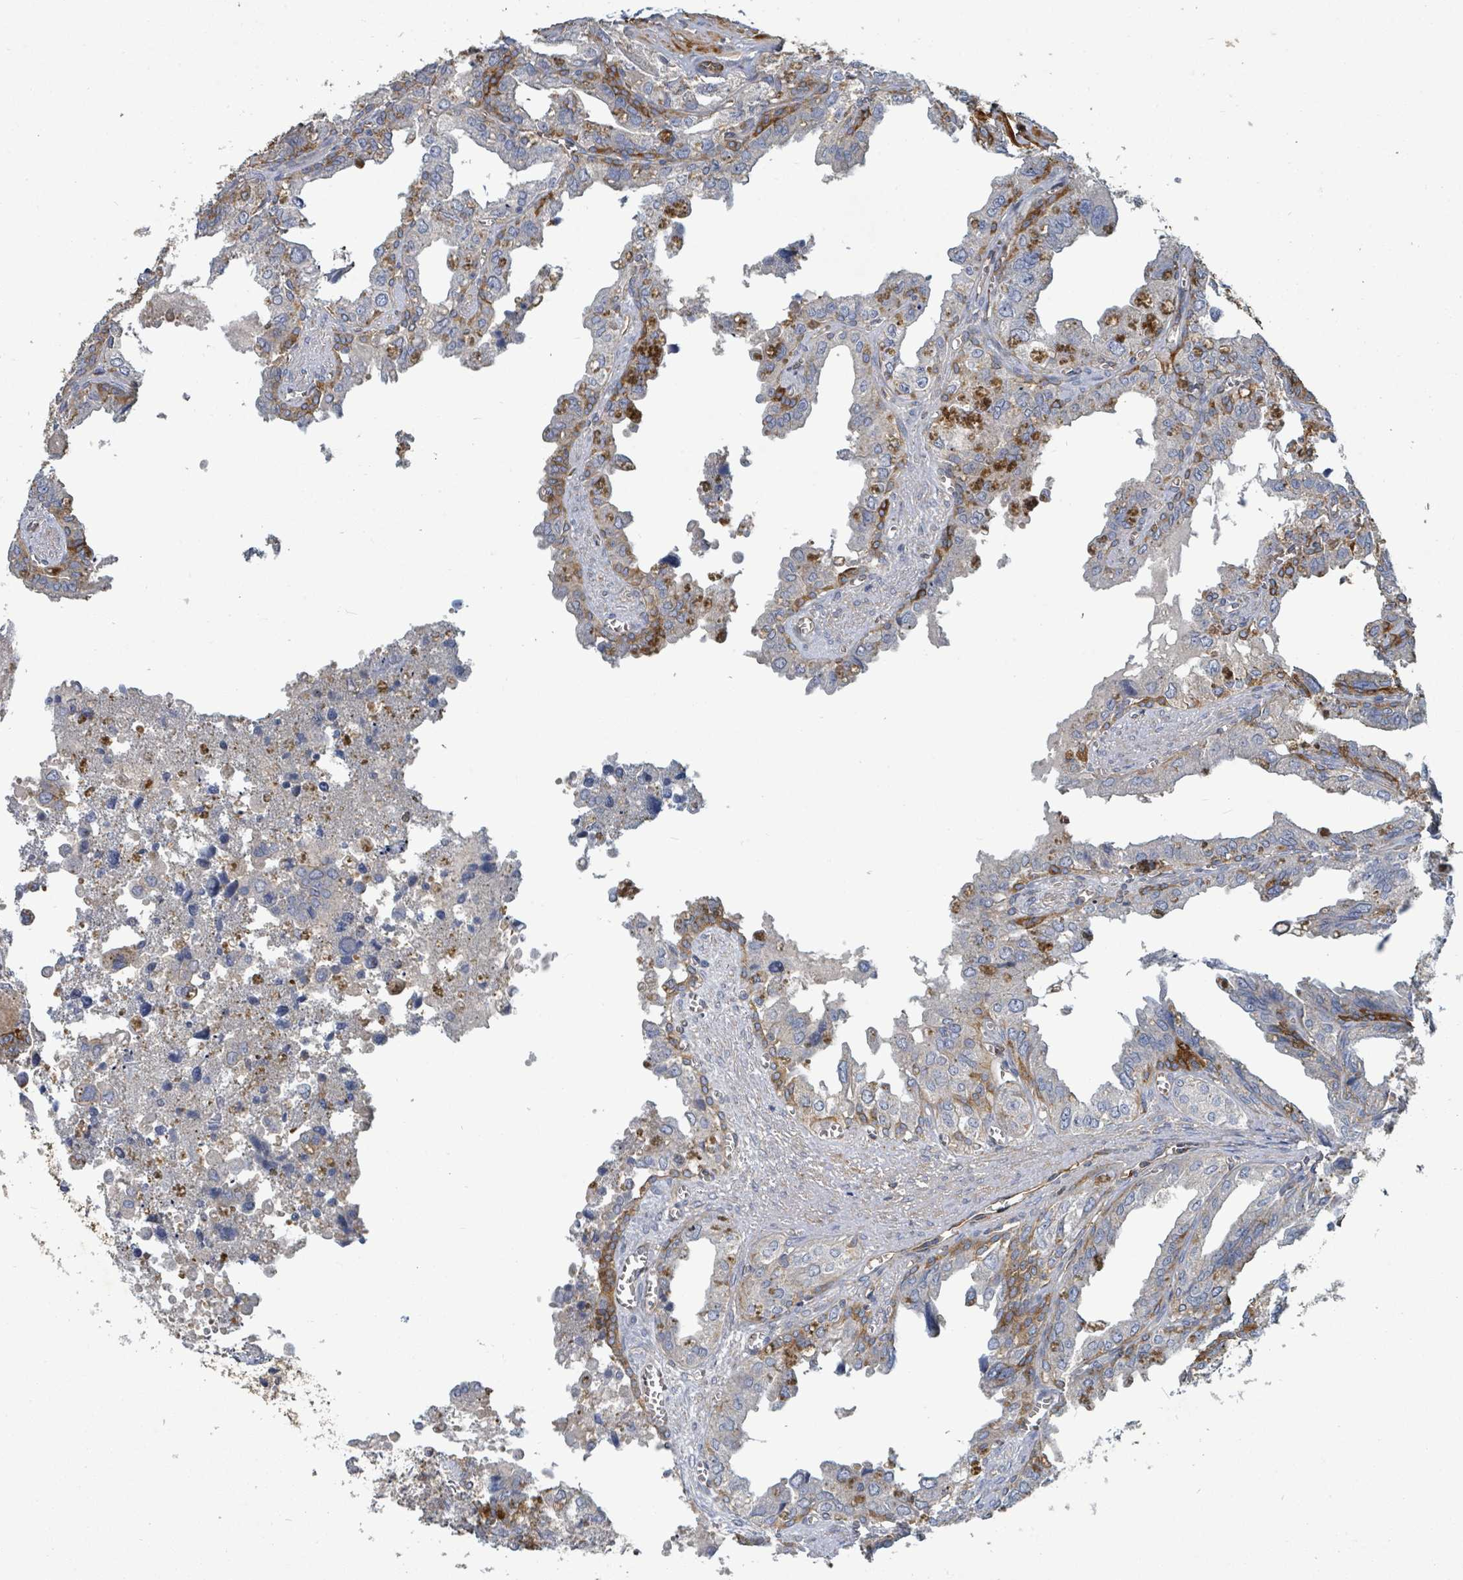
{"staining": {"intensity": "strong", "quantity": "<25%", "location": "cytoplasmic/membranous"}, "tissue": "seminal vesicle", "cell_type": "Glandular cells", "image_type": "normal", "snomed": [{"axis": "morphology", "description": "Normal tissue, NOS"}, {"axis": "topography", "description": "Seminal veicle"}], "caption": "Immunohistochemistry photomicrograph of benign human seminal vesicle stained for a protein (brown), which shows medium levels of strong cytoplasmic/membranous positivity in approximately <25% of glandular cells.", "gene": "IFIT1", "patient": {"sex": "male", "age": 67}}